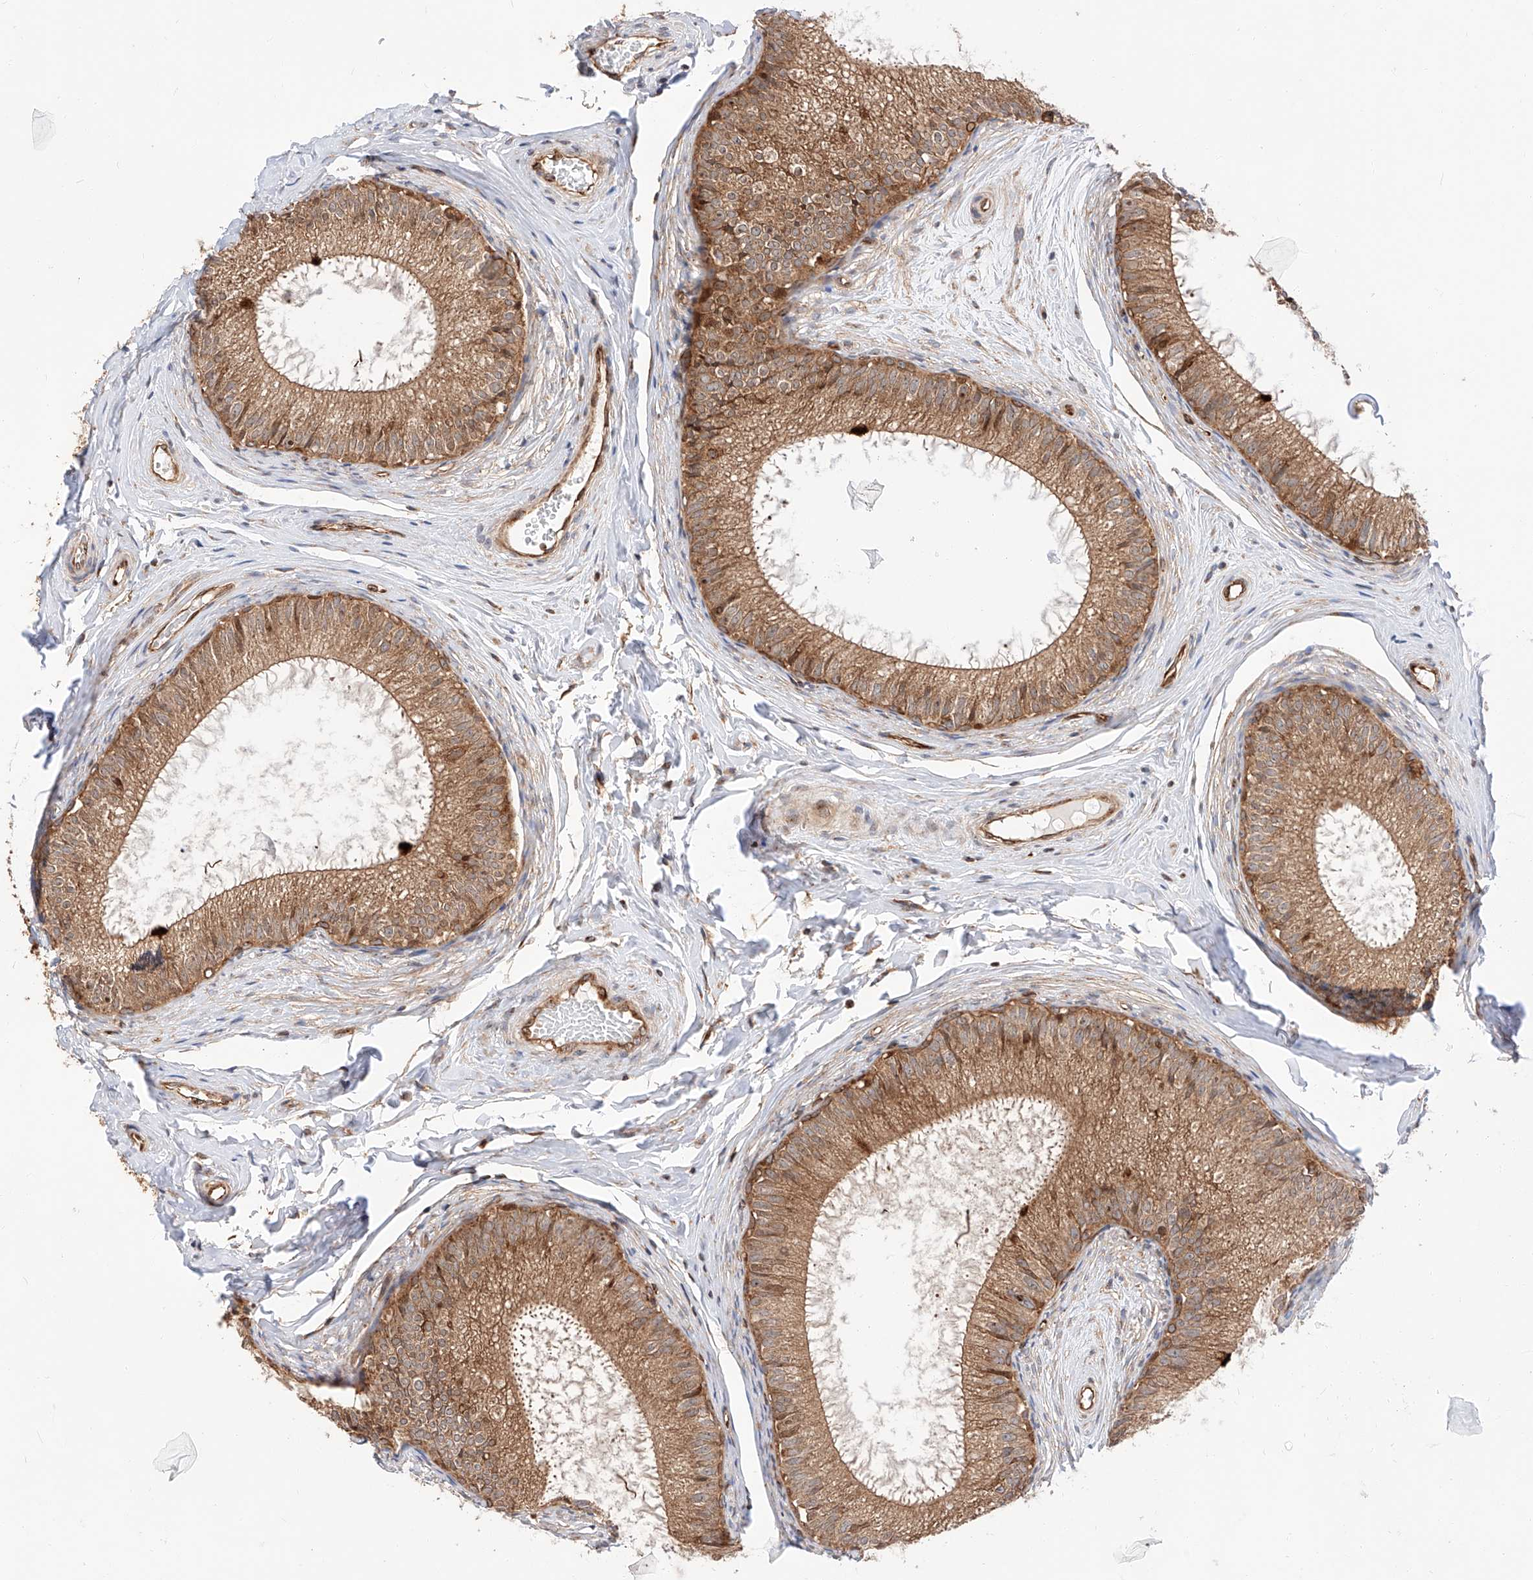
{"staining": {"intensity": "strong", "quantity": ">75%", "location": "cytoplasmic/membranous"}, "tissue": "epididymis", "cell_type": "Glandular cells", "image_type": "normal", "snomed": [{"axis": "morphology", "description": "Normal tissue, NOS"}, {"axis": "topography", "description": "Epididymis"}], "caption": "Epididymis stained with DAB immunohistochemistry (IHC) shows high levels of strong cytoplasmic/membranous expression in about >75% of glandular cells.", "gene": "ISCA2", "patient": {"sex": "male", "age": 34}}